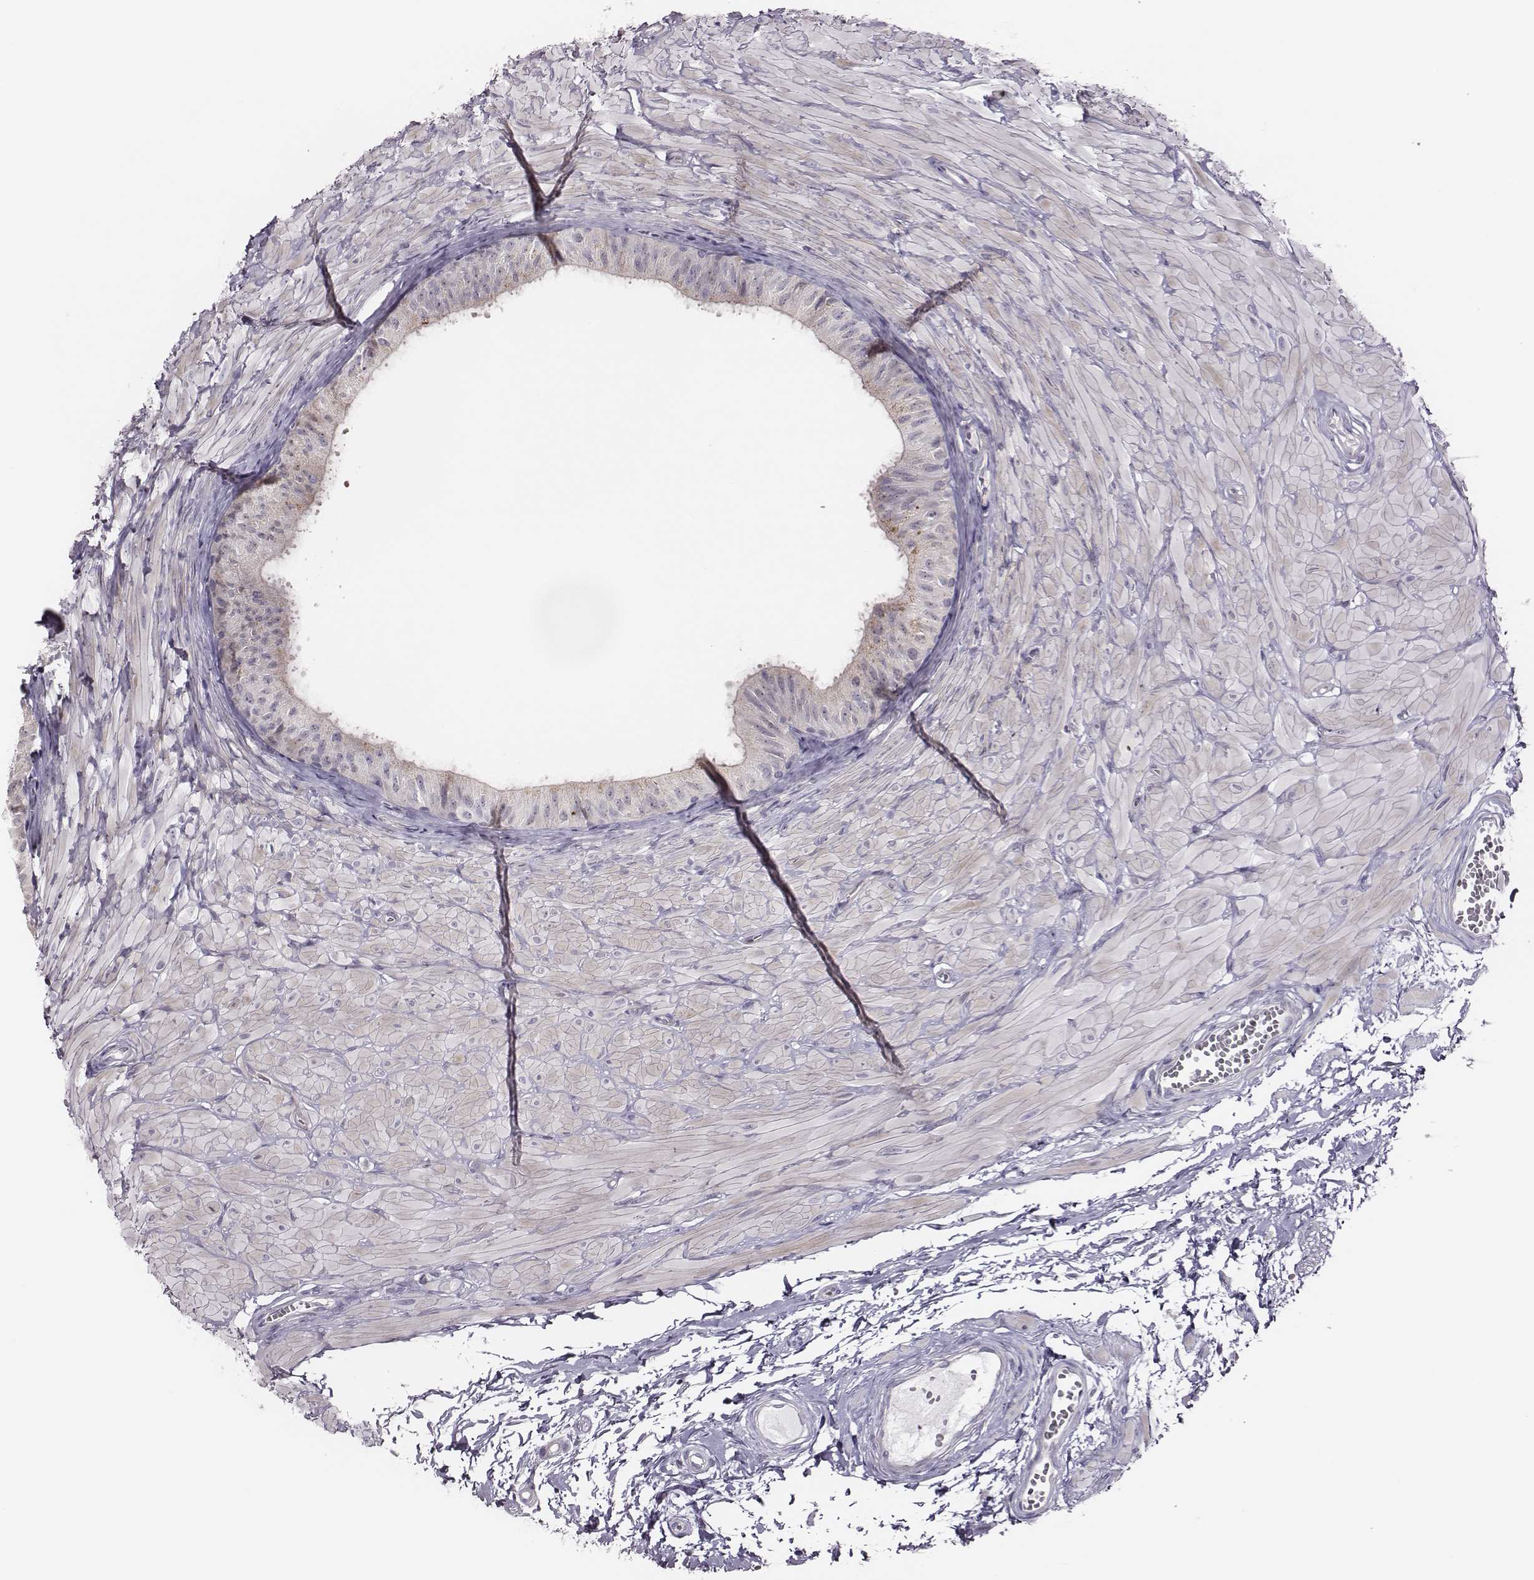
{"staining": {"intensity": "negative", "quantity": "none", "location": "none"}, "tissue": "epididymis", "cell_type": "Glandular cells", "image_type": "normal", "snomed": [{"axis": "morphology", "description": "Normal tissue, NOS"}, {"axis": "topography", "description": "Epididymis"}, {"axis": "topography", "description": "Vas deferens"}], "caption": "DAB immunohistochemical staining of normal human epididymis reveals no significant positivity in glandular cells. (DAB immunohistochemistry (IHC) with hematoxylin counter stain).", "gene": "SCML2", "patient": {"sex": "male", "age": 23}}